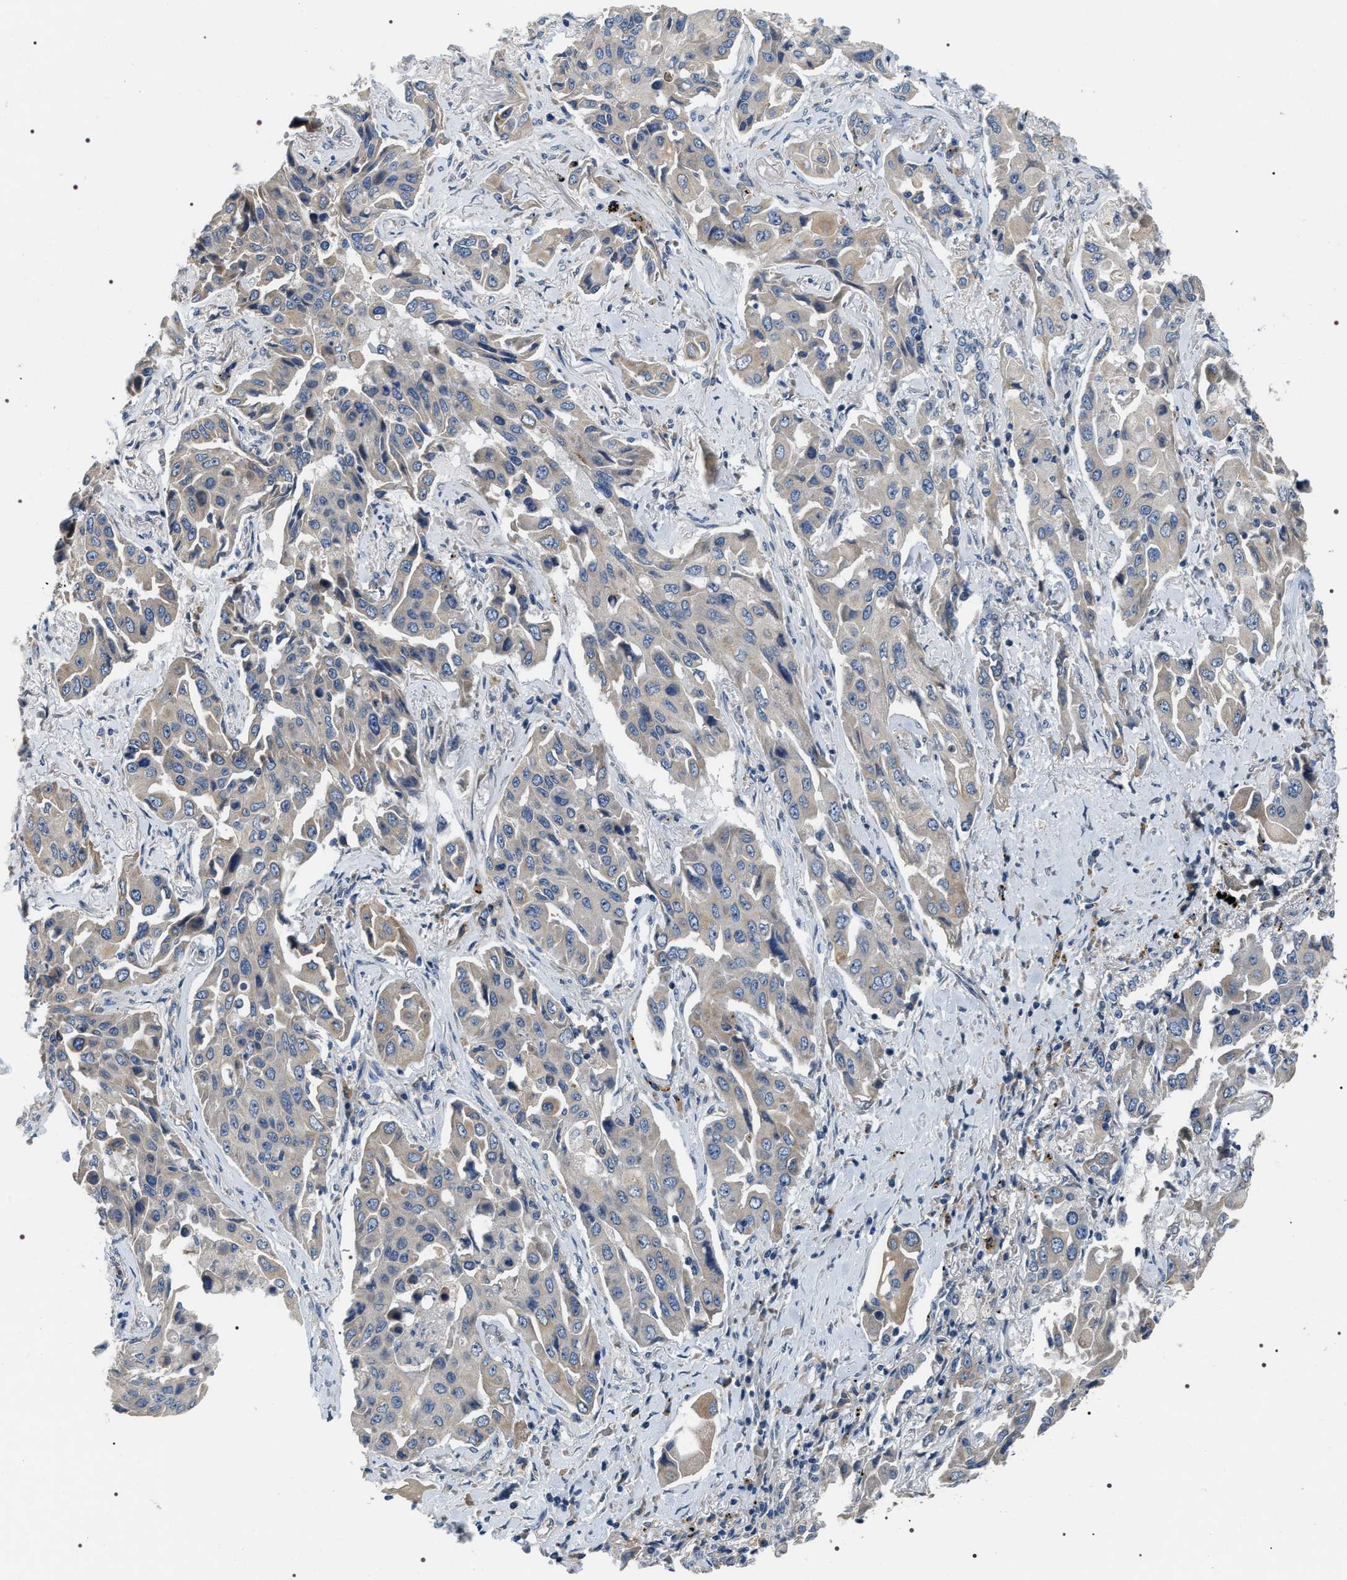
{"staining": {"intensity": "negative", "quantity": "none", "location": "none"}, "tissue": "lung cancer", "cell_type": "Tumor cells", "image_type": "cancer", "snomed": [{"axis": "morphology", "description": "Adenocarcinoma, NOS"}, {"axis": "topography", "description": "Lung"}], "caption": "A high-resolution micrograph shows IHC staining of lung adenocarcinoma, which shows no significant staining in tumor cells.", "gene": "IFT81", "patient": {"sex": "female", "age": 65}}